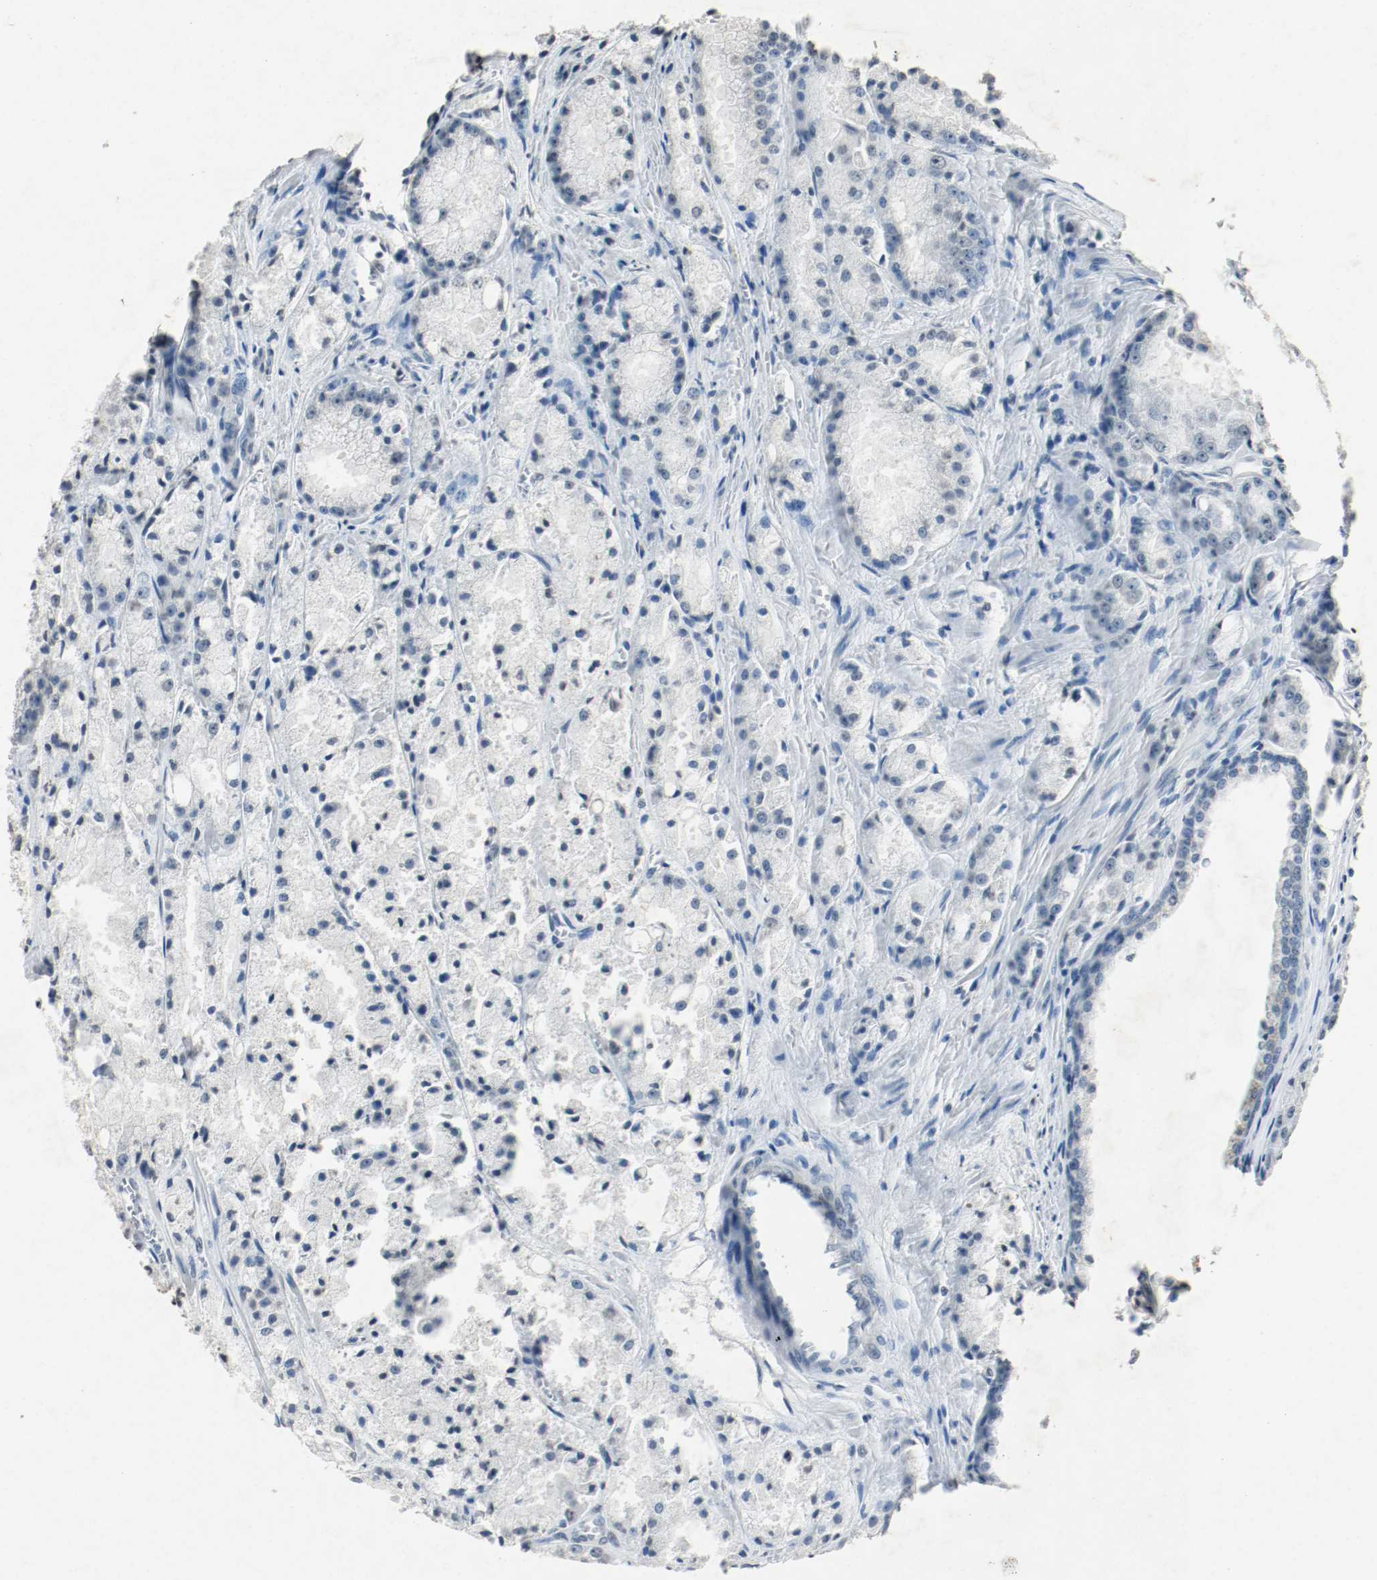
{"staining": {"intensity": "negative", "quantity": "none", "location": "none"}, "tissue": "prostate cancer", "cell_type": "Tumor cells", "image_type": "cancer", "snomed": [{"axis": "morphology", "description": "Adenocarcinoma, Low grade"}, {"axis": "topography", "description": "Prostate"}], "caption": "There is no significant expression in tumor cells of adenocarcinoma (low-grade) (prostate).", "gene": "DNMT1", "patient": {"sex": "male", "age": 64}}